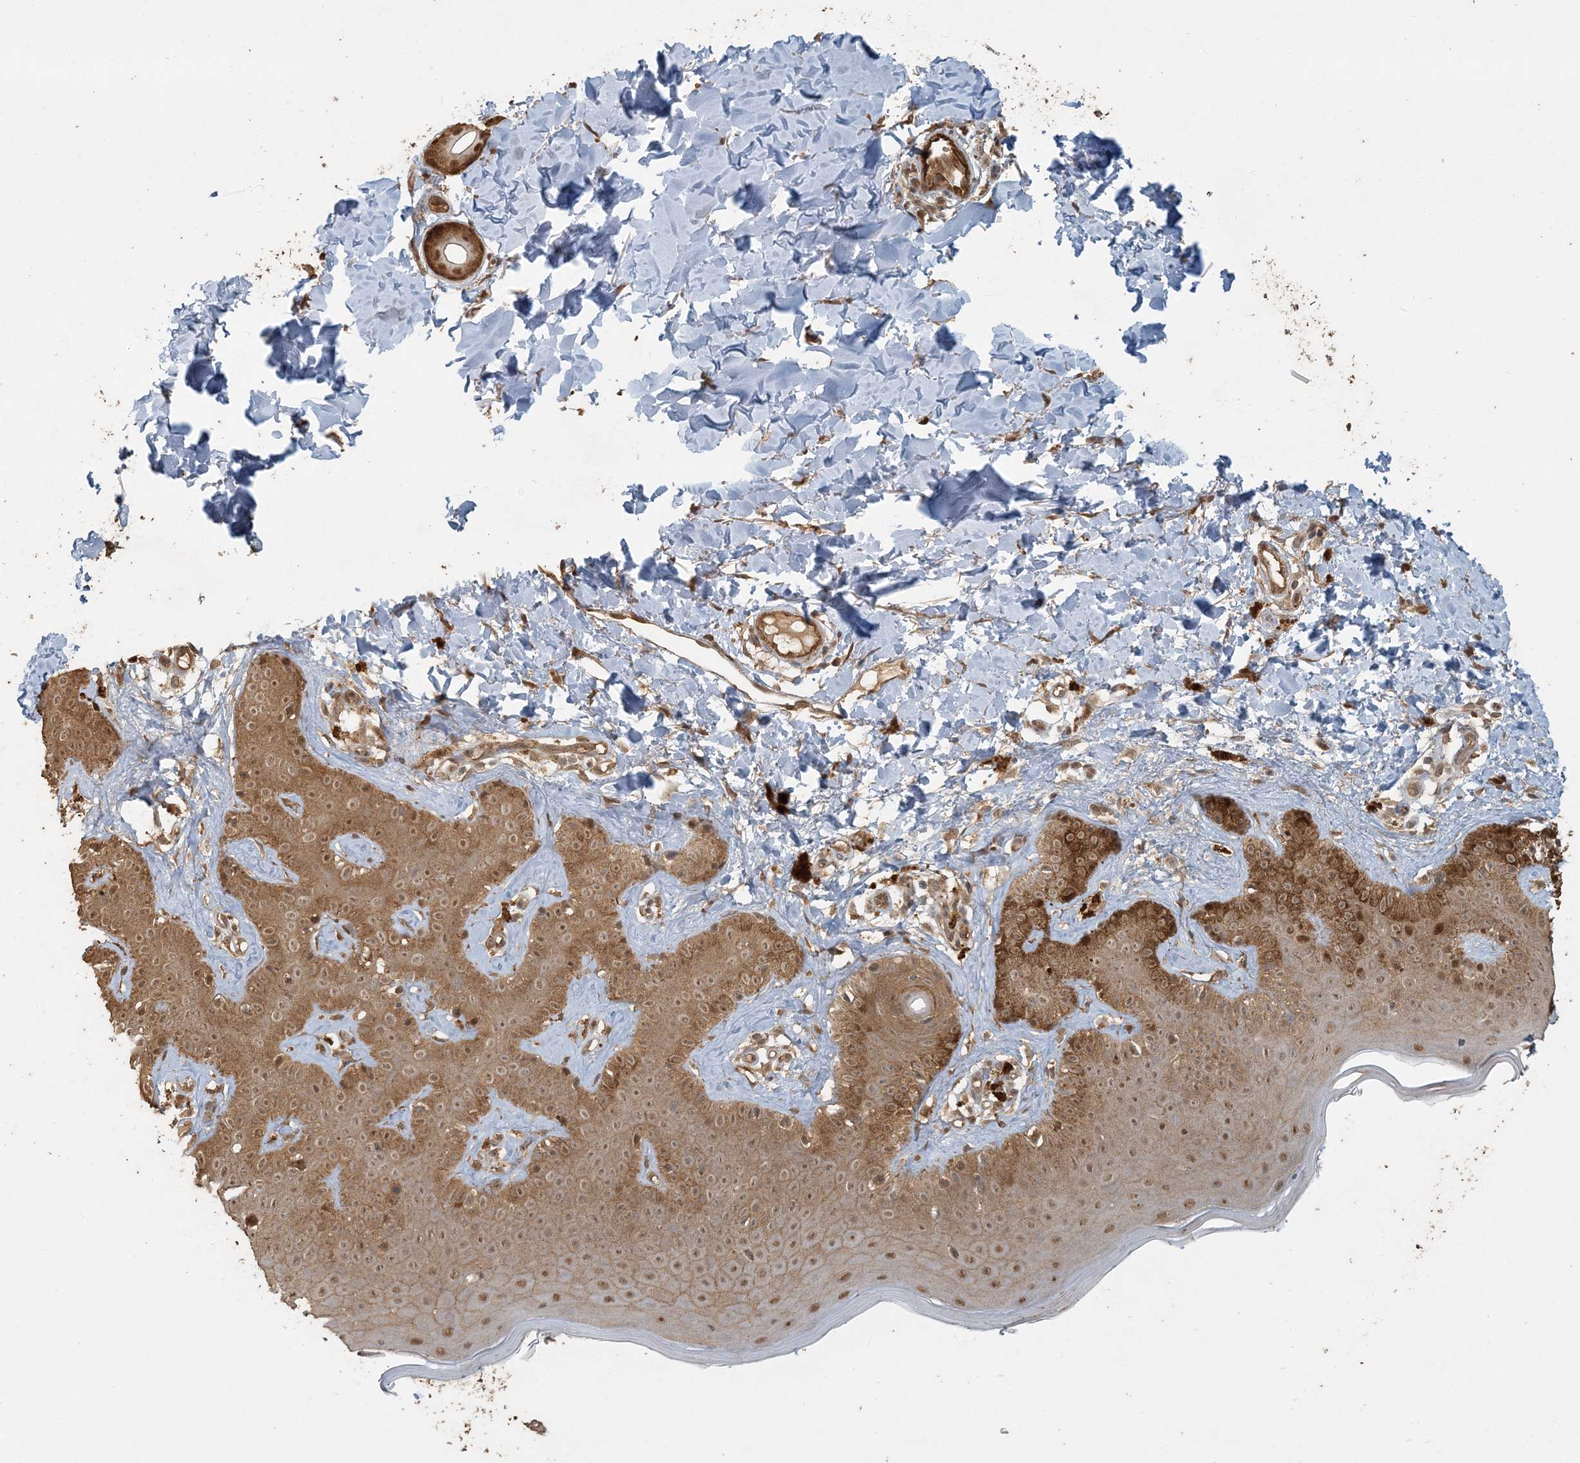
{"staining": {"intensity": "moderate", "quantity": ">75%", "location": "cytoplasmic/membranous,nuclear"}, "tissue": "skin", "cell_type": "Fibroblasts", "image_type": "normal", "snomed": [{"axis": "morphology", "description": "Normal tissue, NOS"}, {"axis": "topography", "description": "Skin"}], "caption": "DAB immunohistochemical staining of benign human skin exhibits moderate cytoplasmic/membranous,nuclear protein expression in approximately >75% of fibroblasts.", "gene": "AK9", "patient": {"sex": "male", "age": 52}}